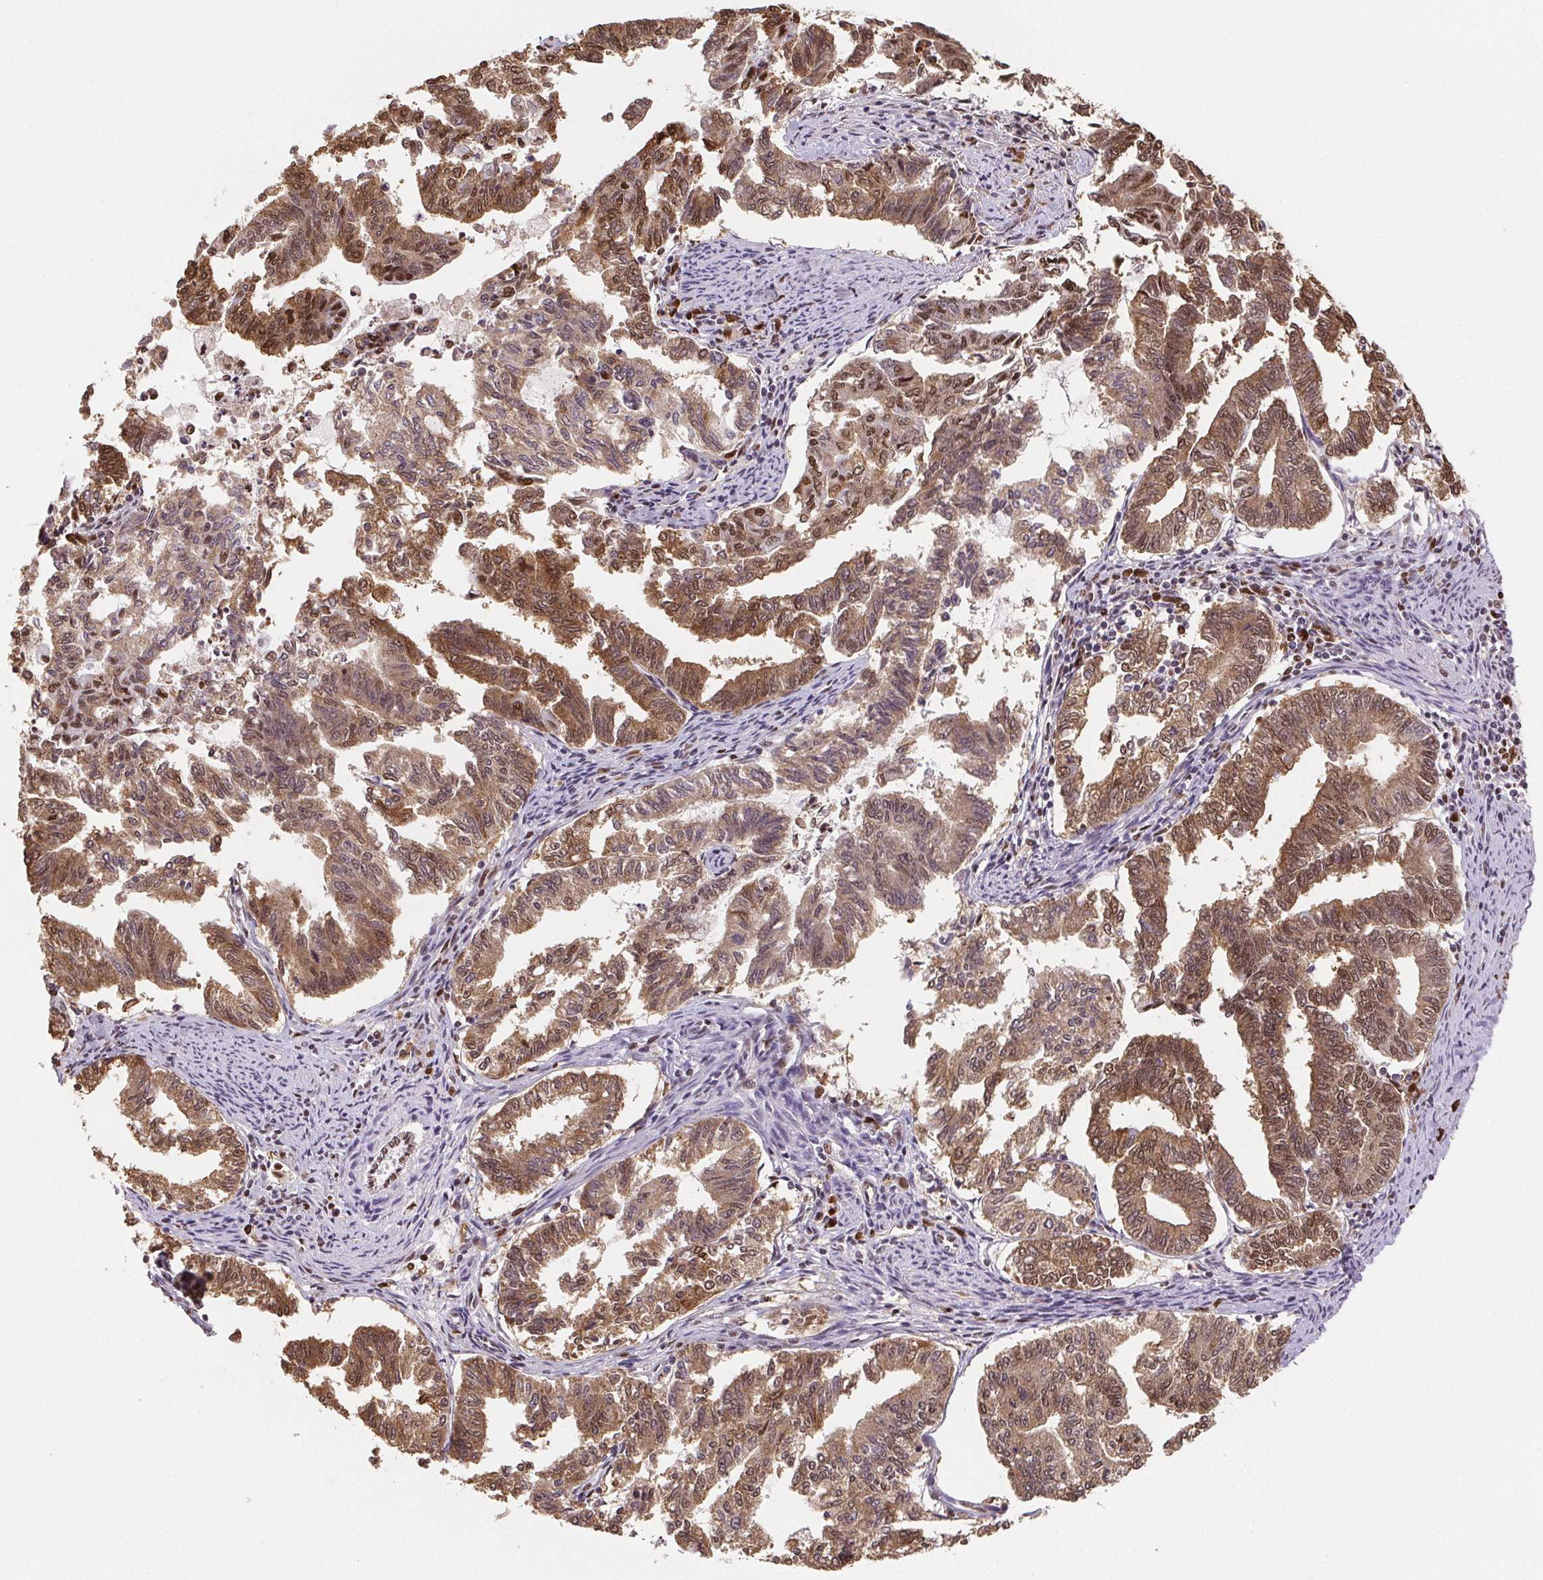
{"staining": {"intensity": "moderate", "quantity": ">75%", "location": "cytoplasmic/membranous,nuclear"}, "tissue": "endometrial cancer", "cell_type": "Tumor cells", "image_type": "cancer", "snomed": [{"axis": "morphology", "description": "Adenocarcinoma, NOS"}, {"axis": "topography", "description": "Endometrium"}], "caption": "IHC photomicrograph of human adenocarcinoma (endometrial) stained for a protein (brown), which shows medium levels of moderate cytoplasmic/membranous and nuclear expression in about >75% of tumor cells.", "gene": "SET", "patient": {"sex": "female", "age": 79}}